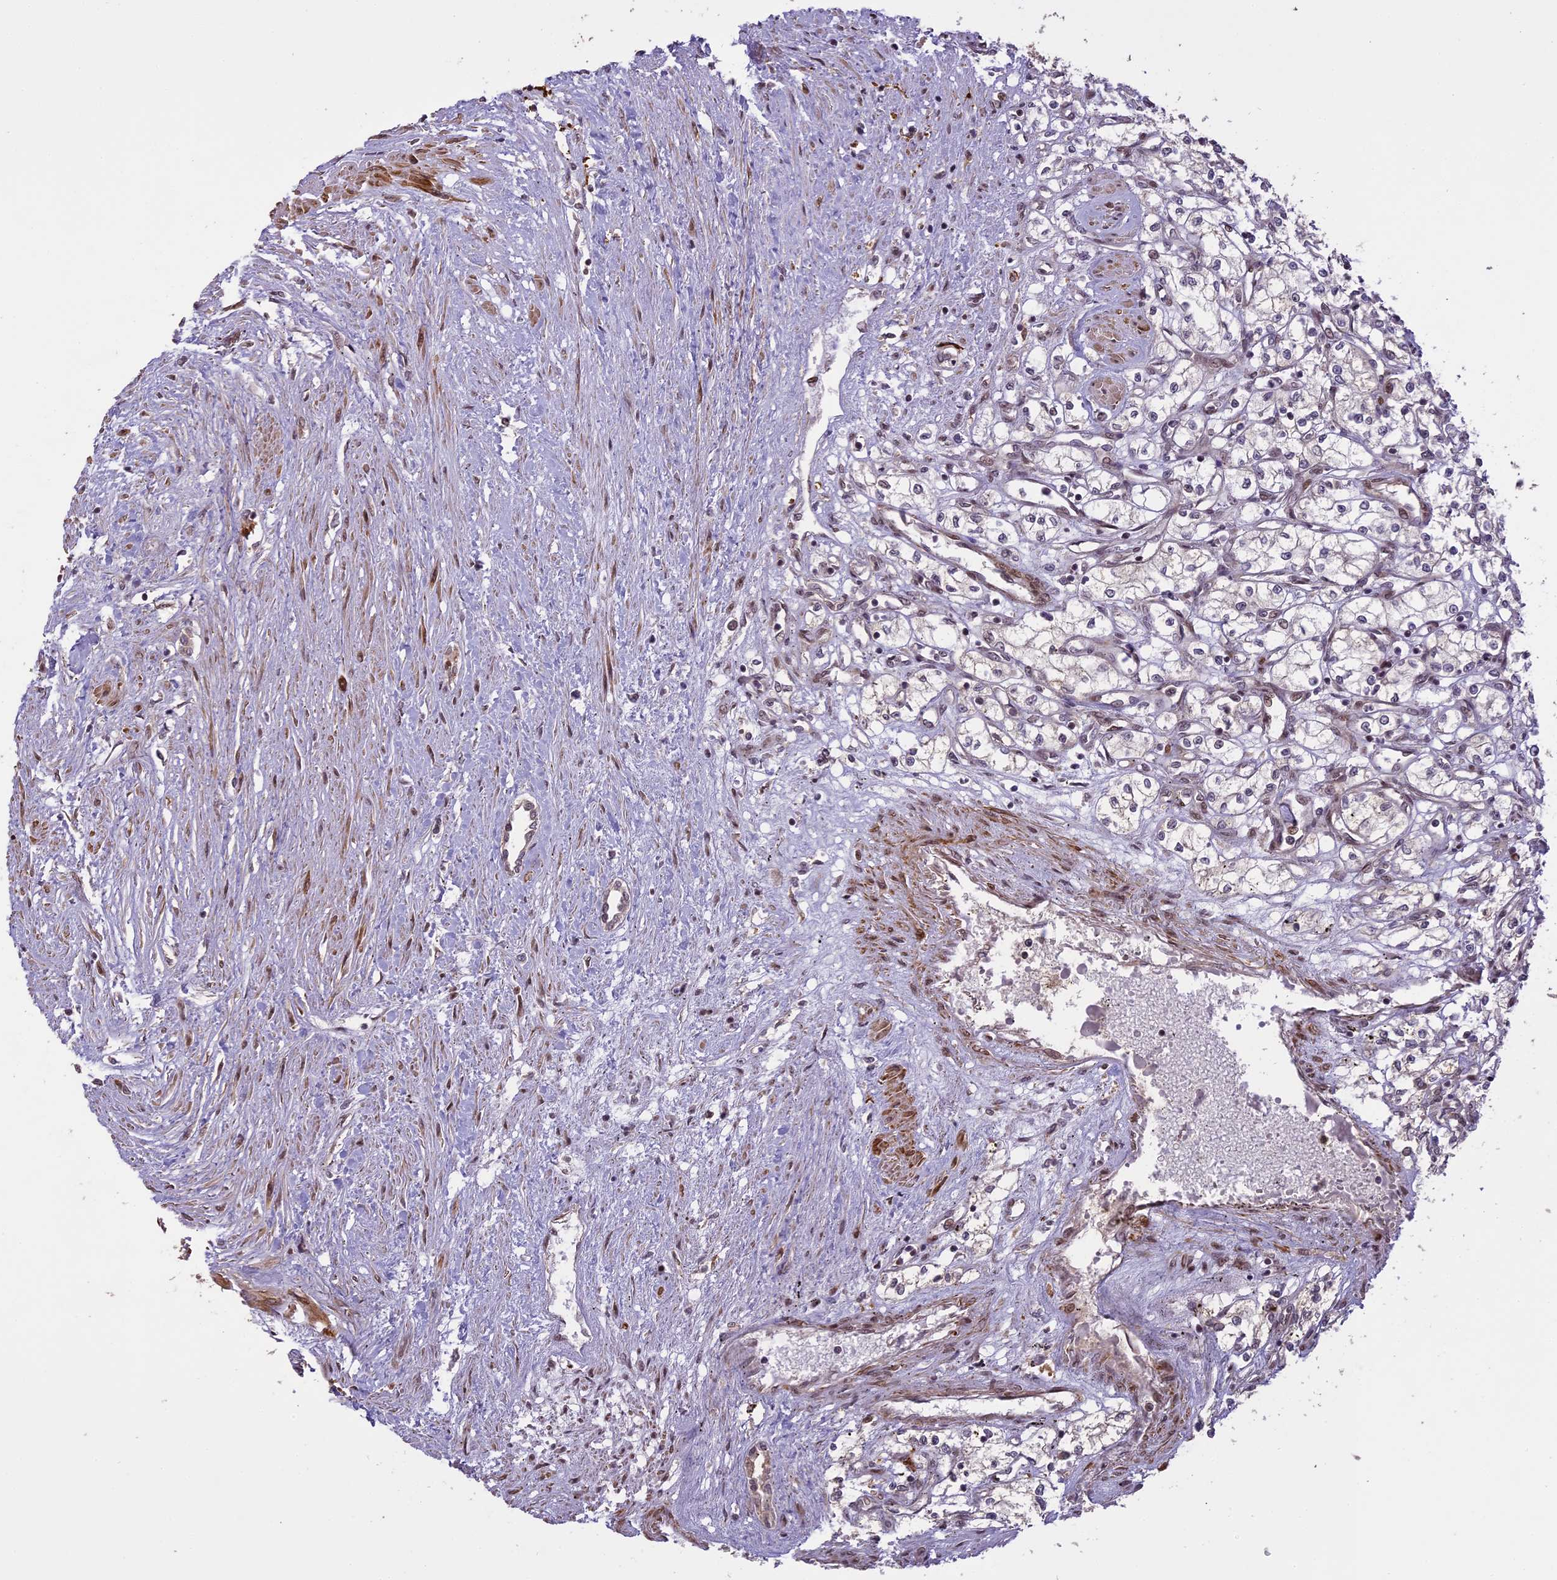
{"staining": {"intensity": "negative", "quantity": "none", "location": "none"}, "tissue": "renal cancer", "cell_type": "Tumor cells", "image_type": "cancer", "snomed": [{"axis": "morphology", "description": "Adenocarcinoma, NOS"}, {"axis": "topography", "description": "Kidney"}], "caption": "Protein analysis of adenocarcinoma (renal) reveals no significant positivity in tumor cells.", "gene": "PRELID2", "patient": {"sex": "male", "age": 59}}